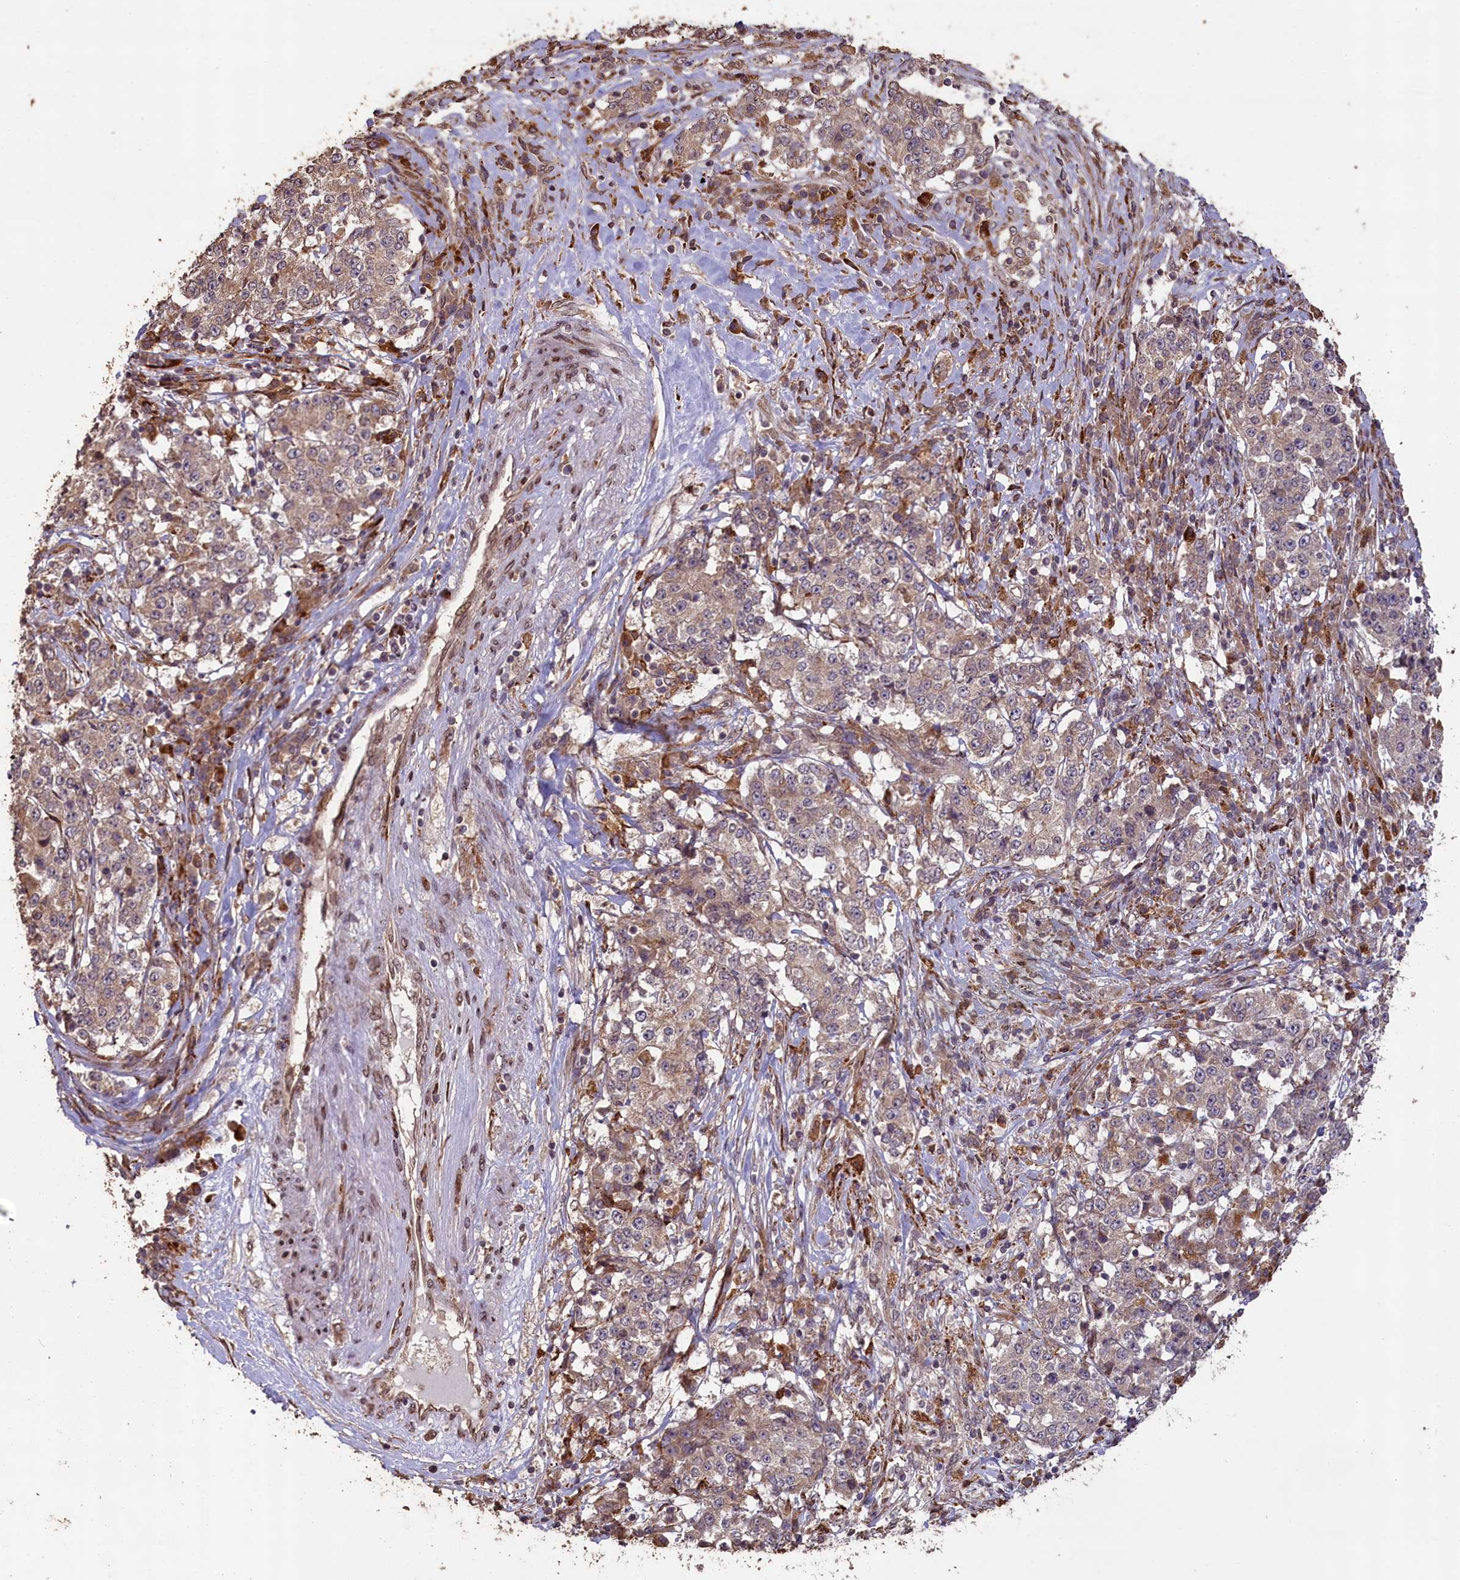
{"staining": {"intensity": "weak", "quantity": "25%-75%", "location": "cytoplasmic/membranous"}, "tissue": "stomach cancer", "cell_type": "Tumor cells", "image_type": "cancer", "snomed": [{"axis": "morphology", "description": "Adenocarcinoma, NOS"}, {"axis": "topography", "description": "Stomach"}], "caption": "IHC (DAB) staining of human stomach cancer reveals weak cytoplasmic/membranous protein expression in about 25%-75% of tumor cells. (DAB (3,3'-diaminobenzidine) = brown stain, brightfield microscopy at high magnification).", "gene": "SLC38A7", "patient": {"sex": "male", "age": 59}}